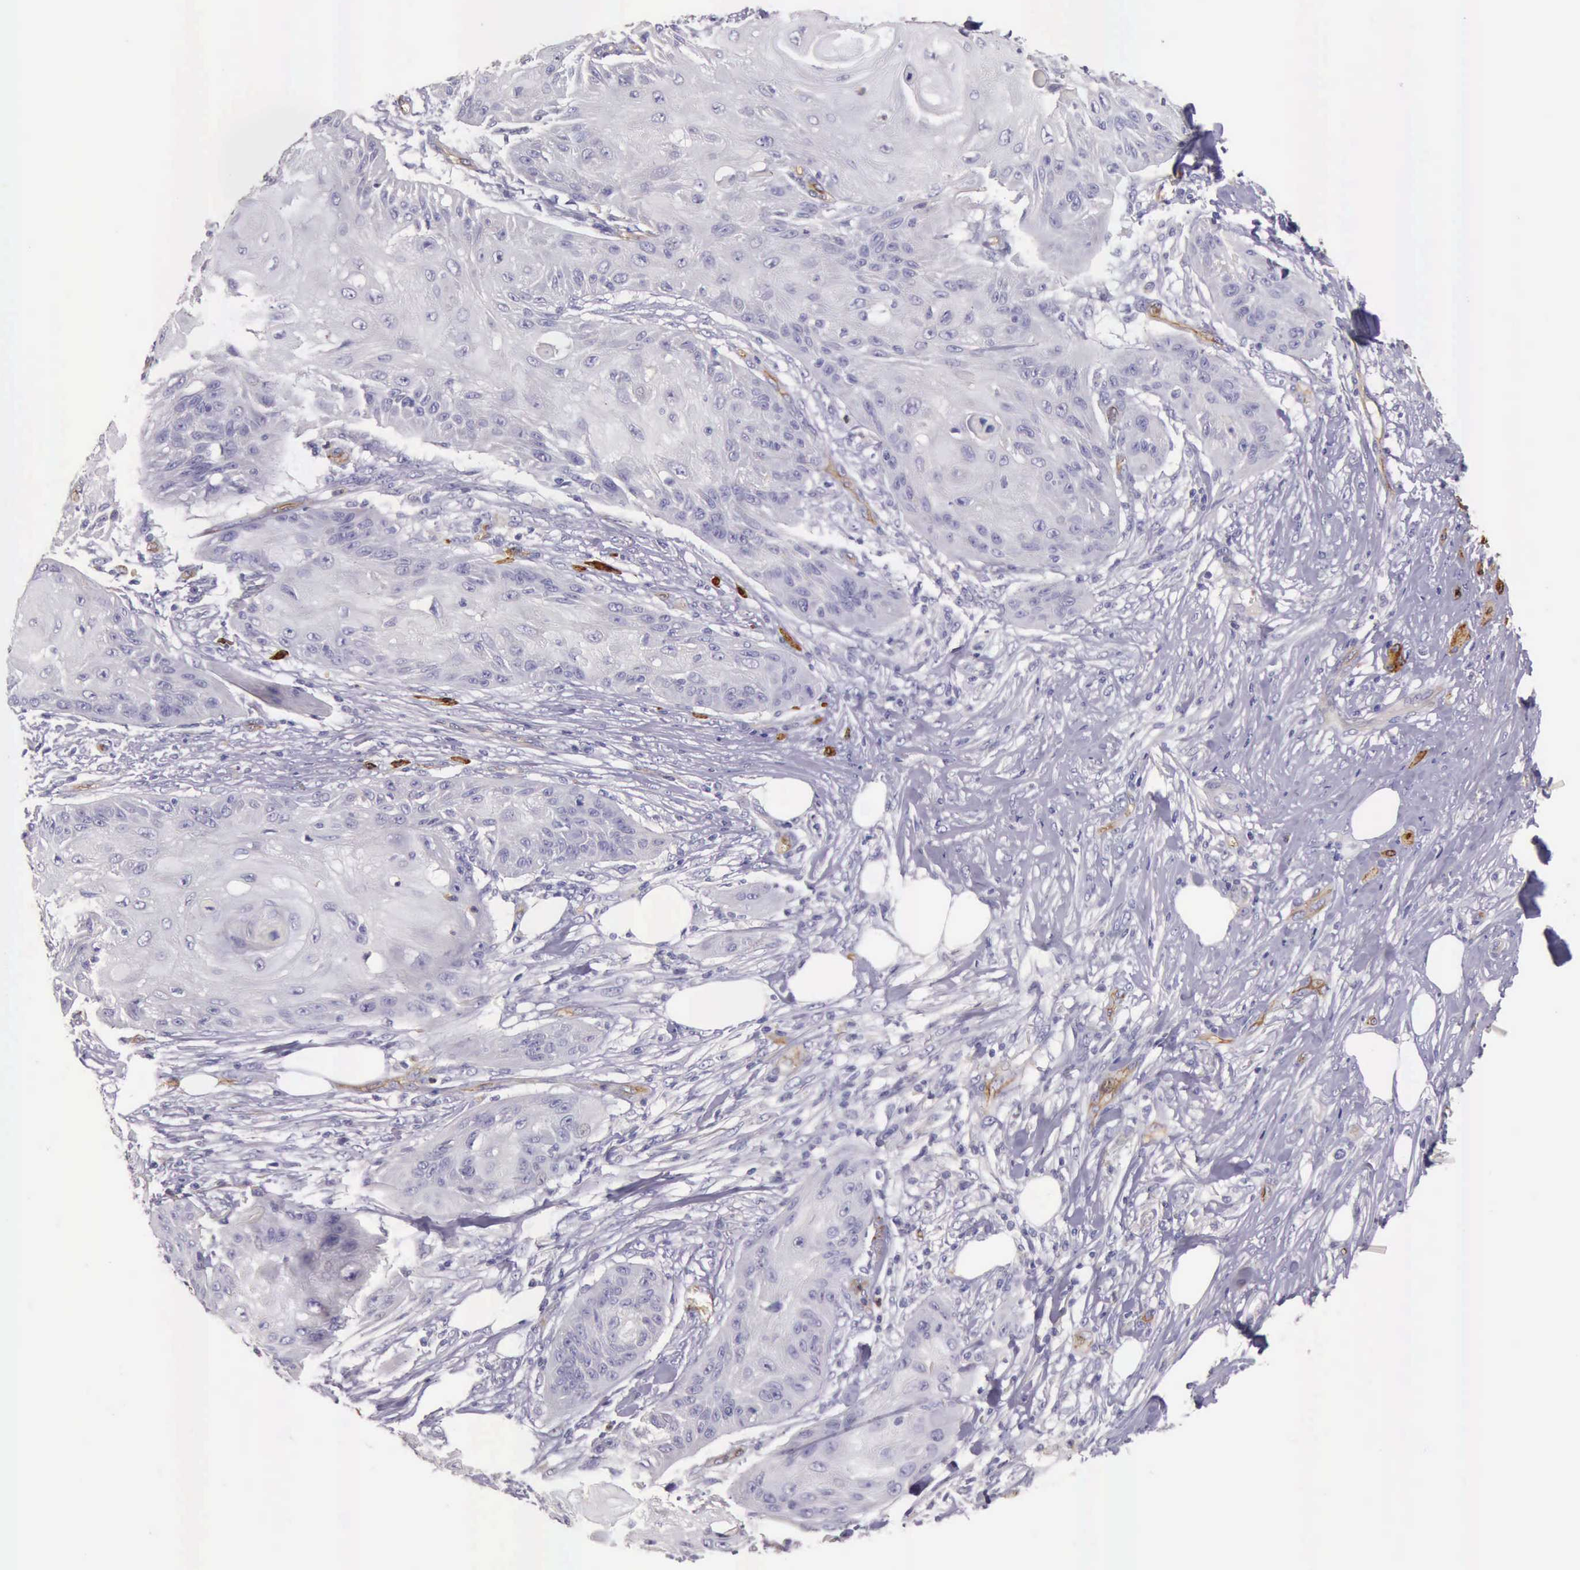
{"staining": {"intensity": "negative", "quantity": "none", "location": "none"}, "tissue": "skin cancer", "cell_type": "Tumor cells", "image_type": "cancer", "snomed": [{"axis": "morphology", "description": "Squamous cell carcinoma, NOS"}, {"axis": "topography", "description": "Skin"}], "caption": "Immunohistochemical staining of skin cancer demonstrates no significant positivity in tumor cells.", "gene": "TCEANC", "patient": {"sex": "female", "age": 88}}